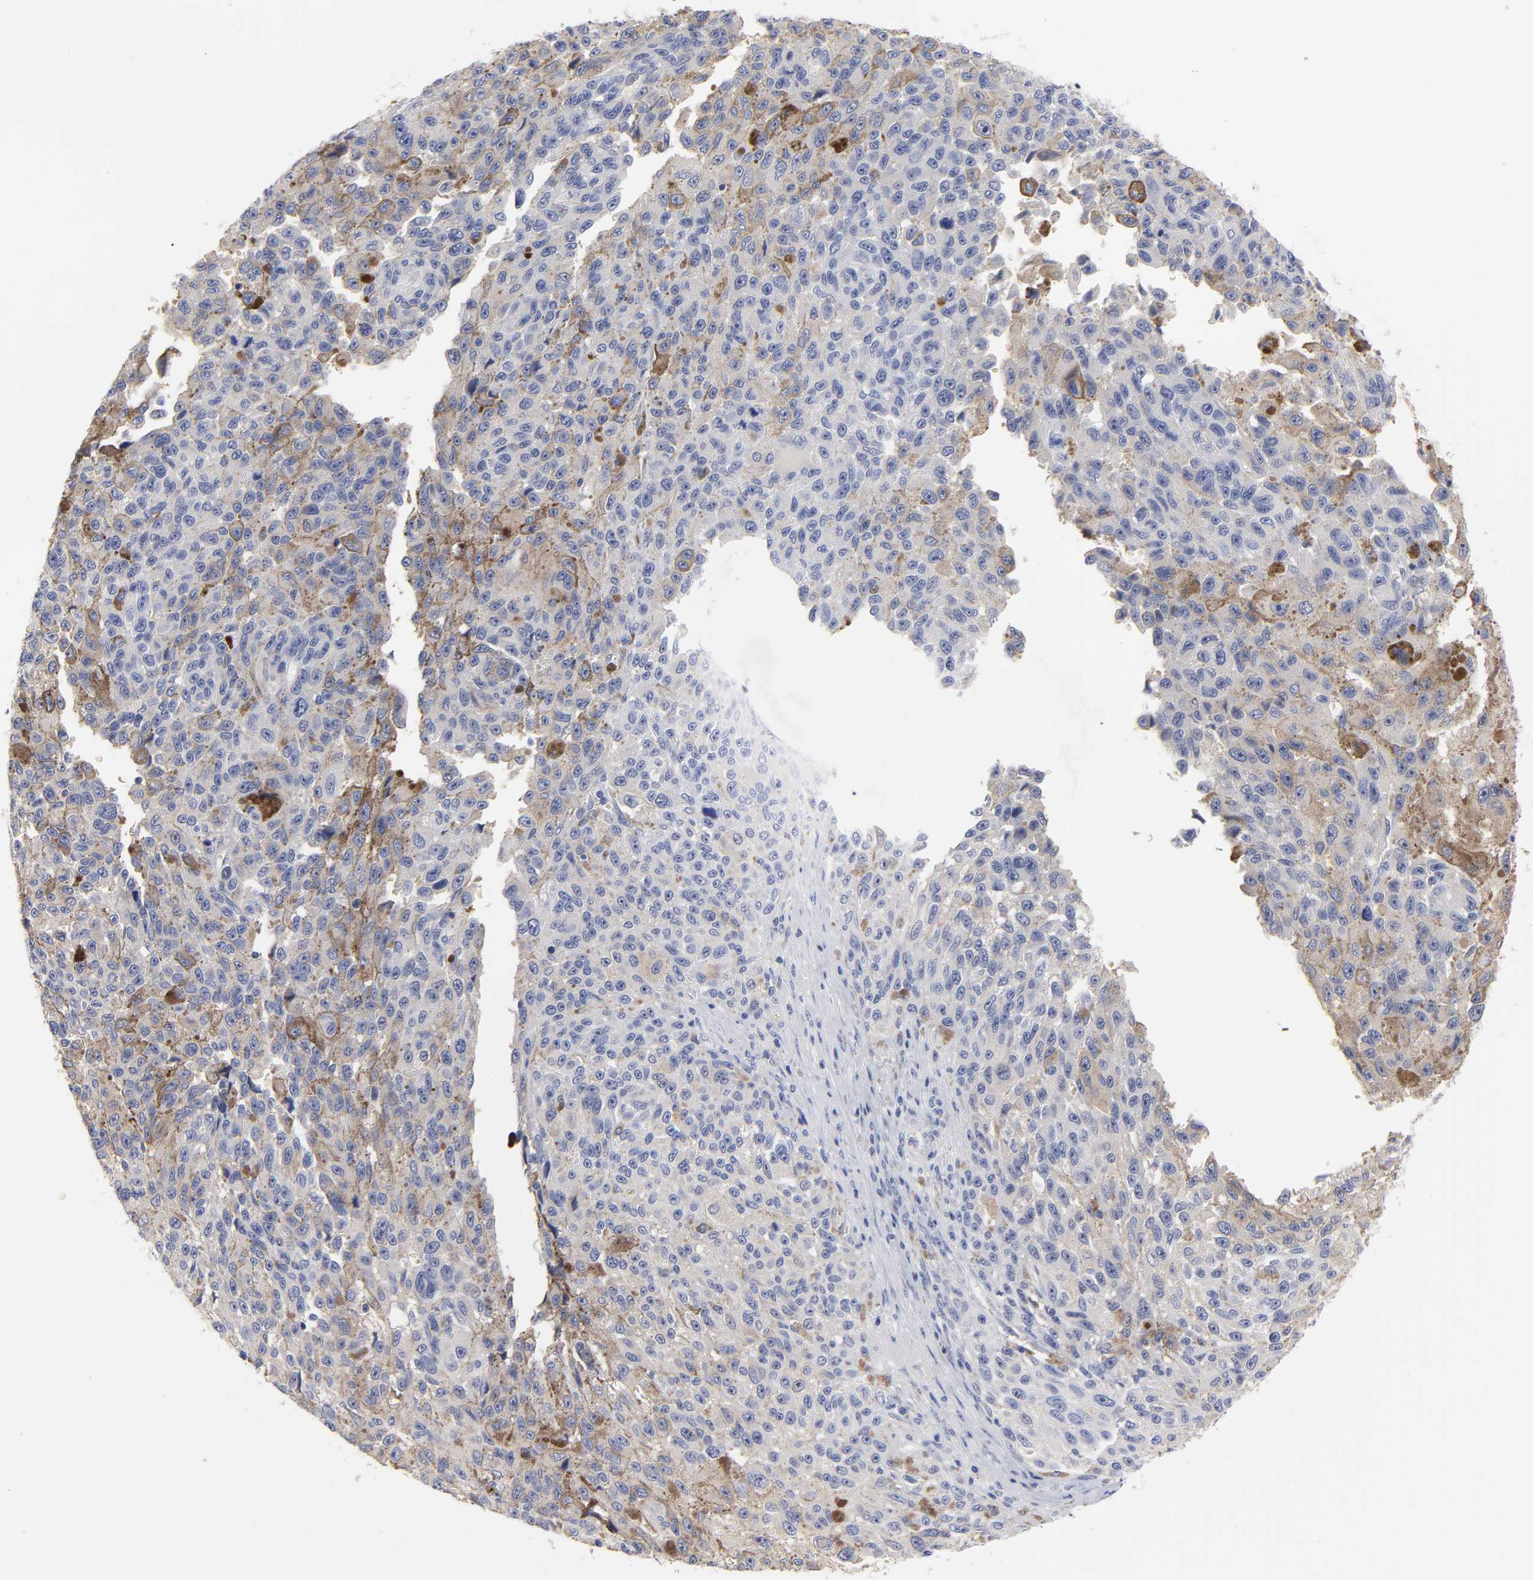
{"staining": {"intensity": "negative", "quantity": "none", "location": "none"}, "tissue": "melanoma", "cell_type": "Tumor cells", "image_type": "cancer", "snomed": [{"axis": "morphology", "description": "Malignant melanoma, NOS"}, {"axis": "topography", "description": "Skin"}], "caption": "A micrograph of melanoma stained for a protein exhibits no brown staining in tumor cells.", "gene": "FBXO10", "patient": {"sex": "male", "age": 81}}